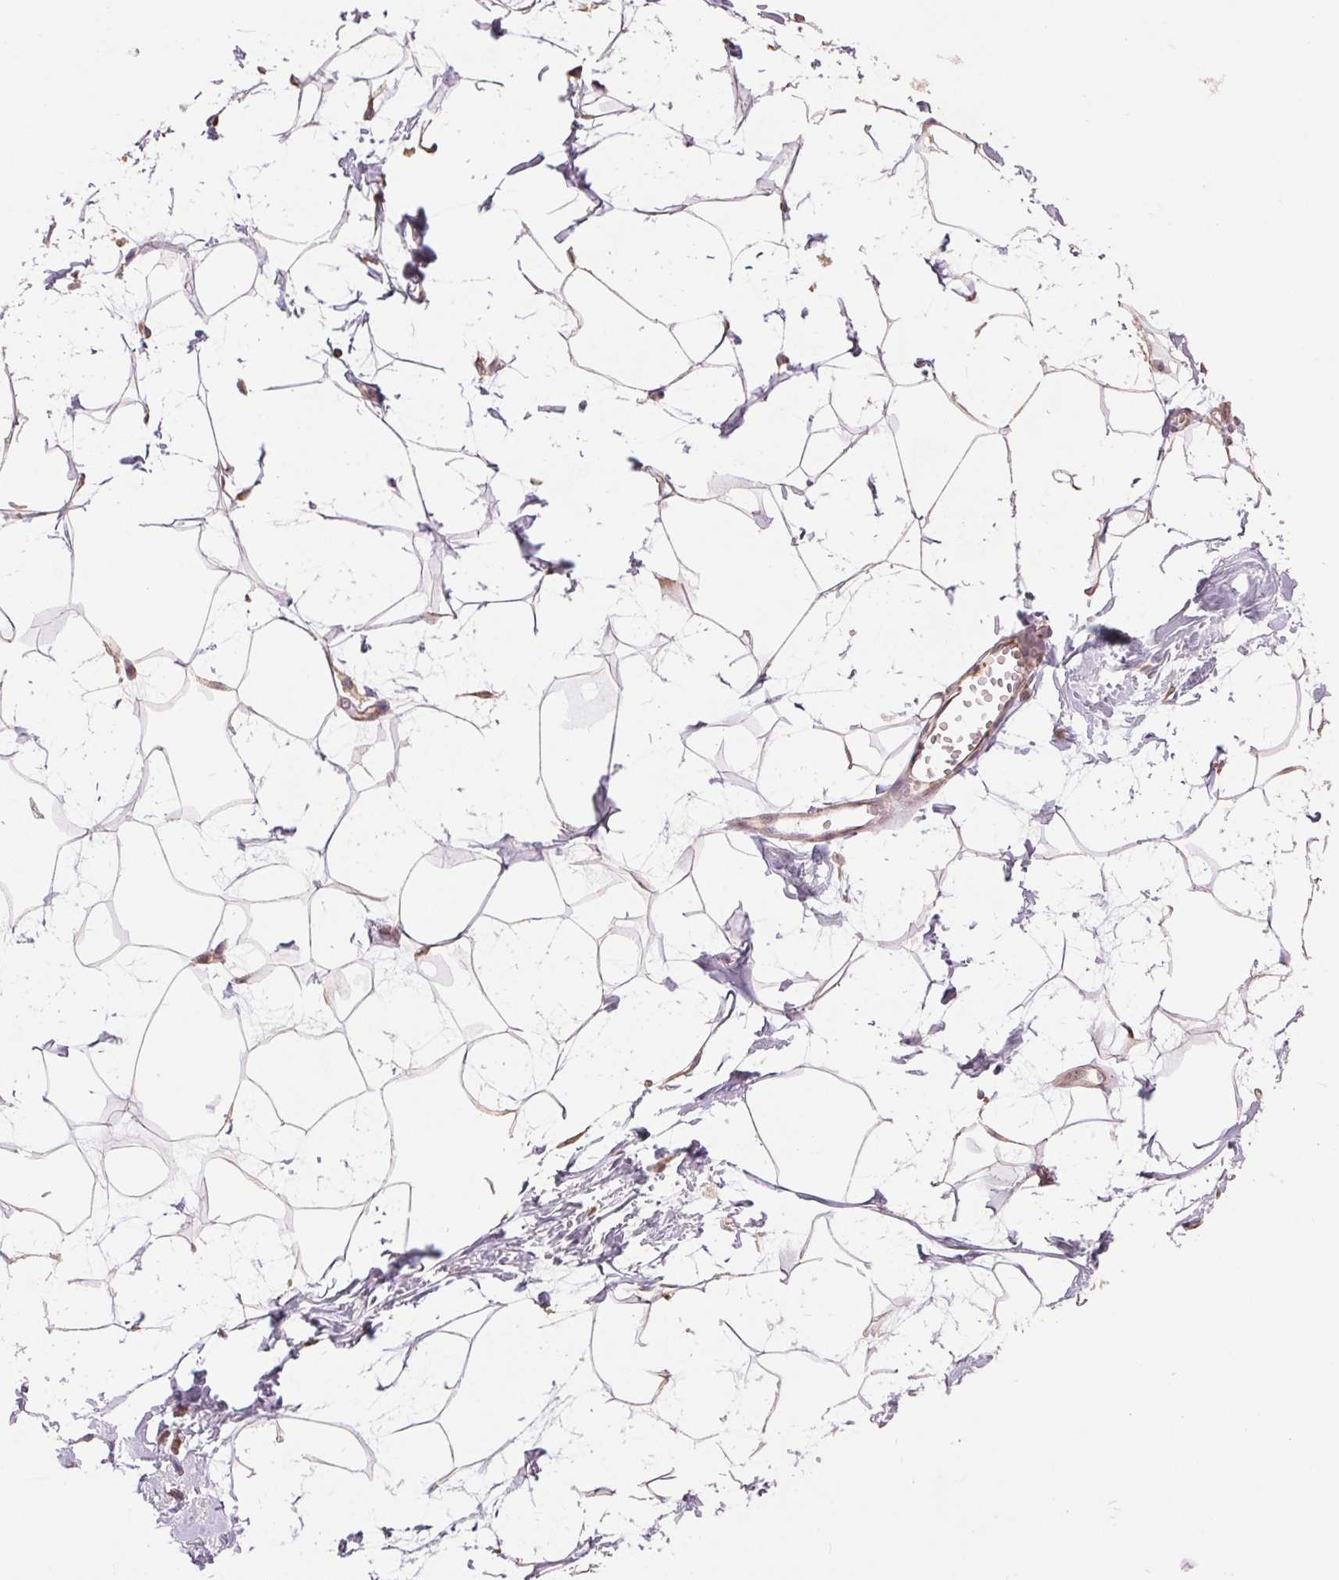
{"staining": {"intensity": "moderate", "quantity": "<25%", "location": "nuclear"}, "tissue": "breast", "cell_type": "Adipocytes", "image_type": "normal", "snomed": [{"axis": "morphology", "description": "Normal tissue, NOS"}, {"axis": "topography", "description": "Breast"}], "caption": "Immunohistochemistry (DAB) staining of unremarkable breast displays moderate nuclear protein staining in approximately <25% of adipocytes. The staining was performed using DAB, with brown indicating positive protein expression. Nuclei are stained blue with hematoxylin.", "gene": "BTF3L4", "patient": {"sex": "female", "age": 45}}